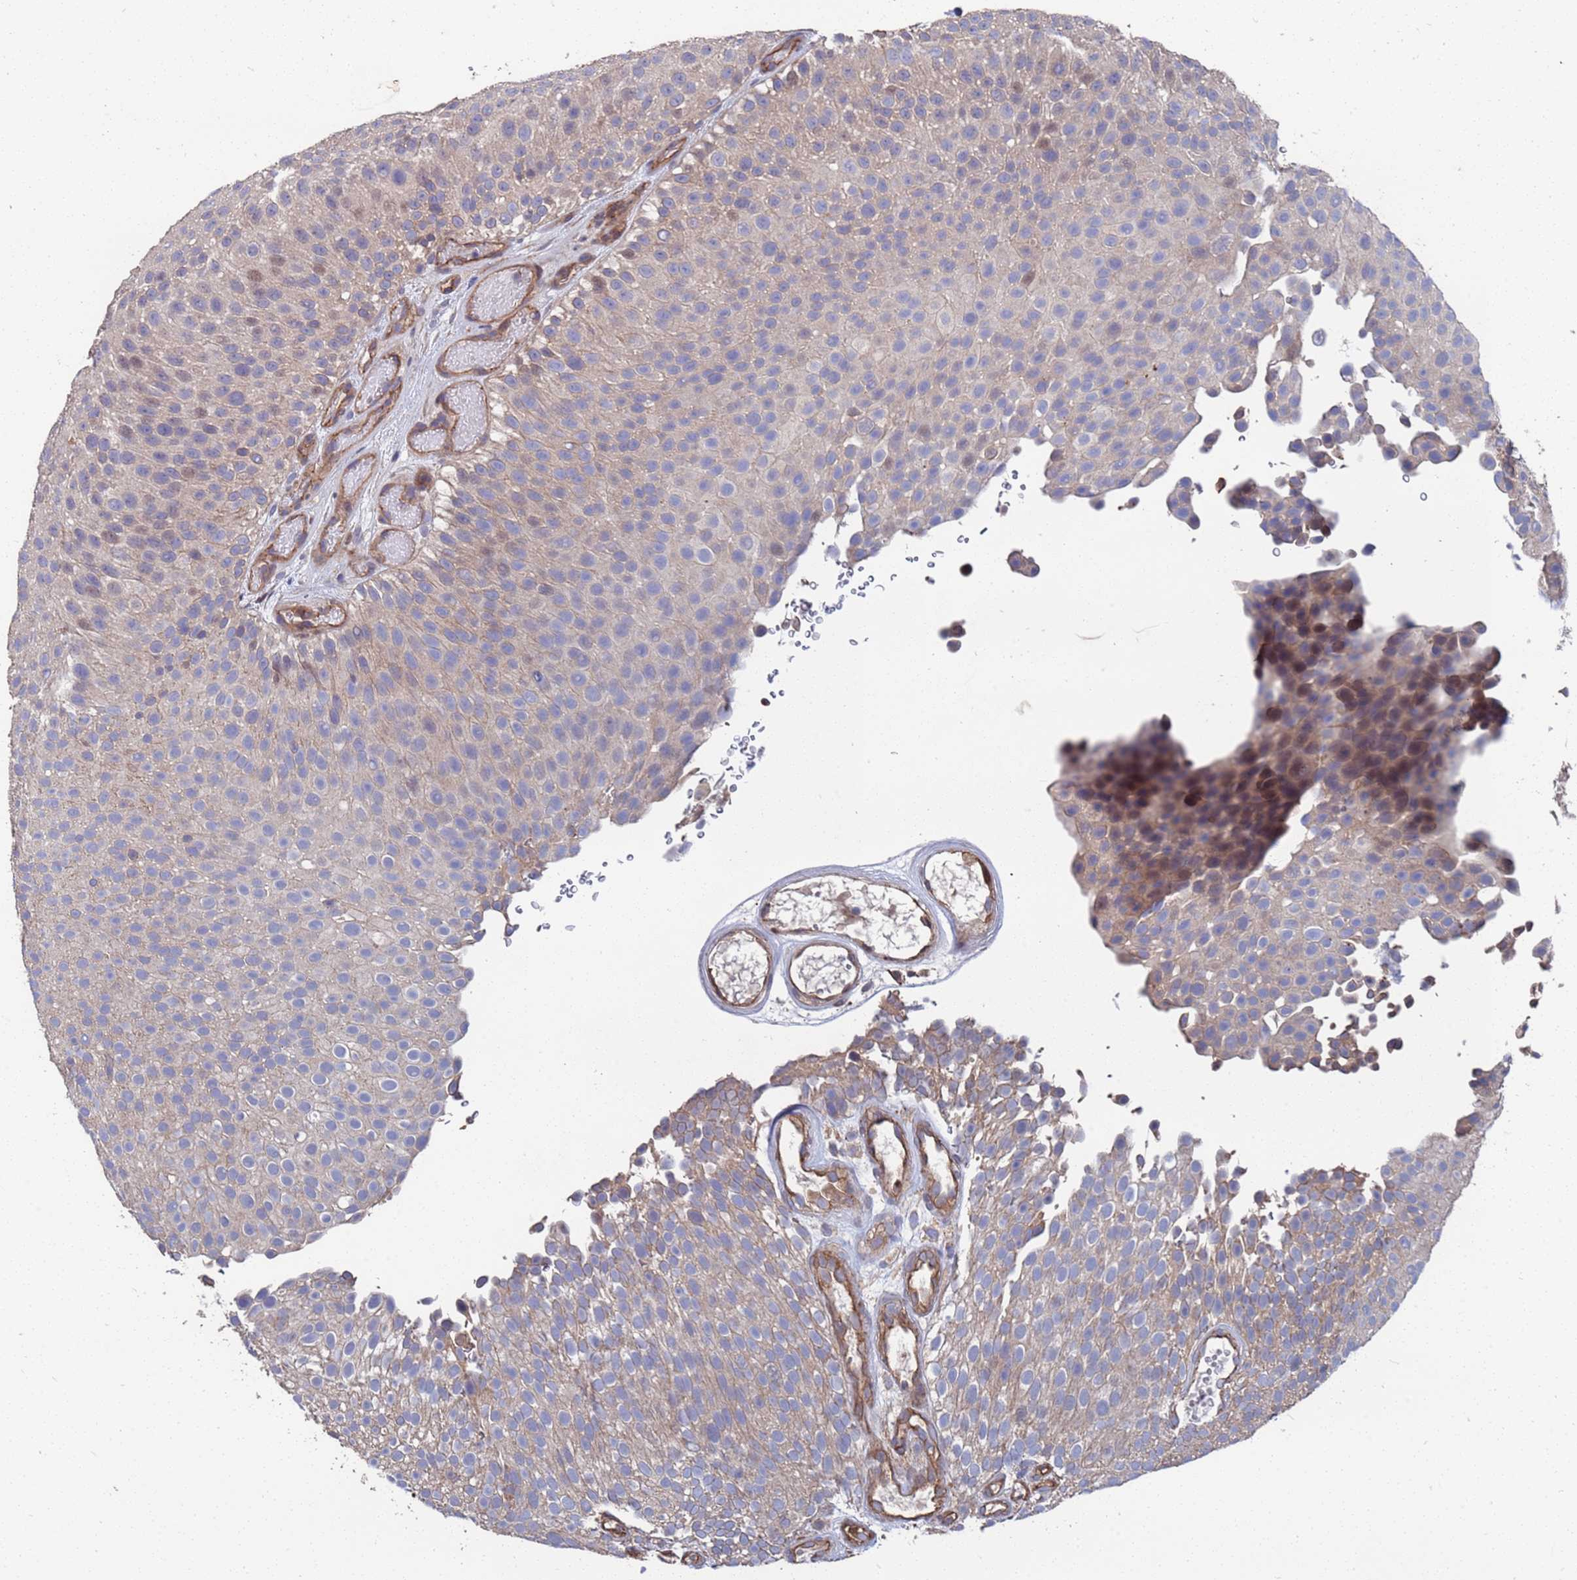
{"staining": {"intensity": "moderate", "quantity": "<25%", "location": "cytoplasmic/membranous"}, "tissue": "urothelial cancer", "cell_type": "Tumor cells", "image_type": "cancer", "snomed": [{"axis": "morphology", "description": "Urothelial carcinoma, Low grade"}, {"axis": "topography", "description": "Urinary bladder"}], "caption": "DAB (3,3'-diaminobenzidine) immunohistochemical staining of urothelial cancer demonstrates moderate cytoplasmic/membranous protein positivity in about <25% of tumor cells.", "gene": "NDUFAF6", "patient": {"sex": "male", "age": 78}}